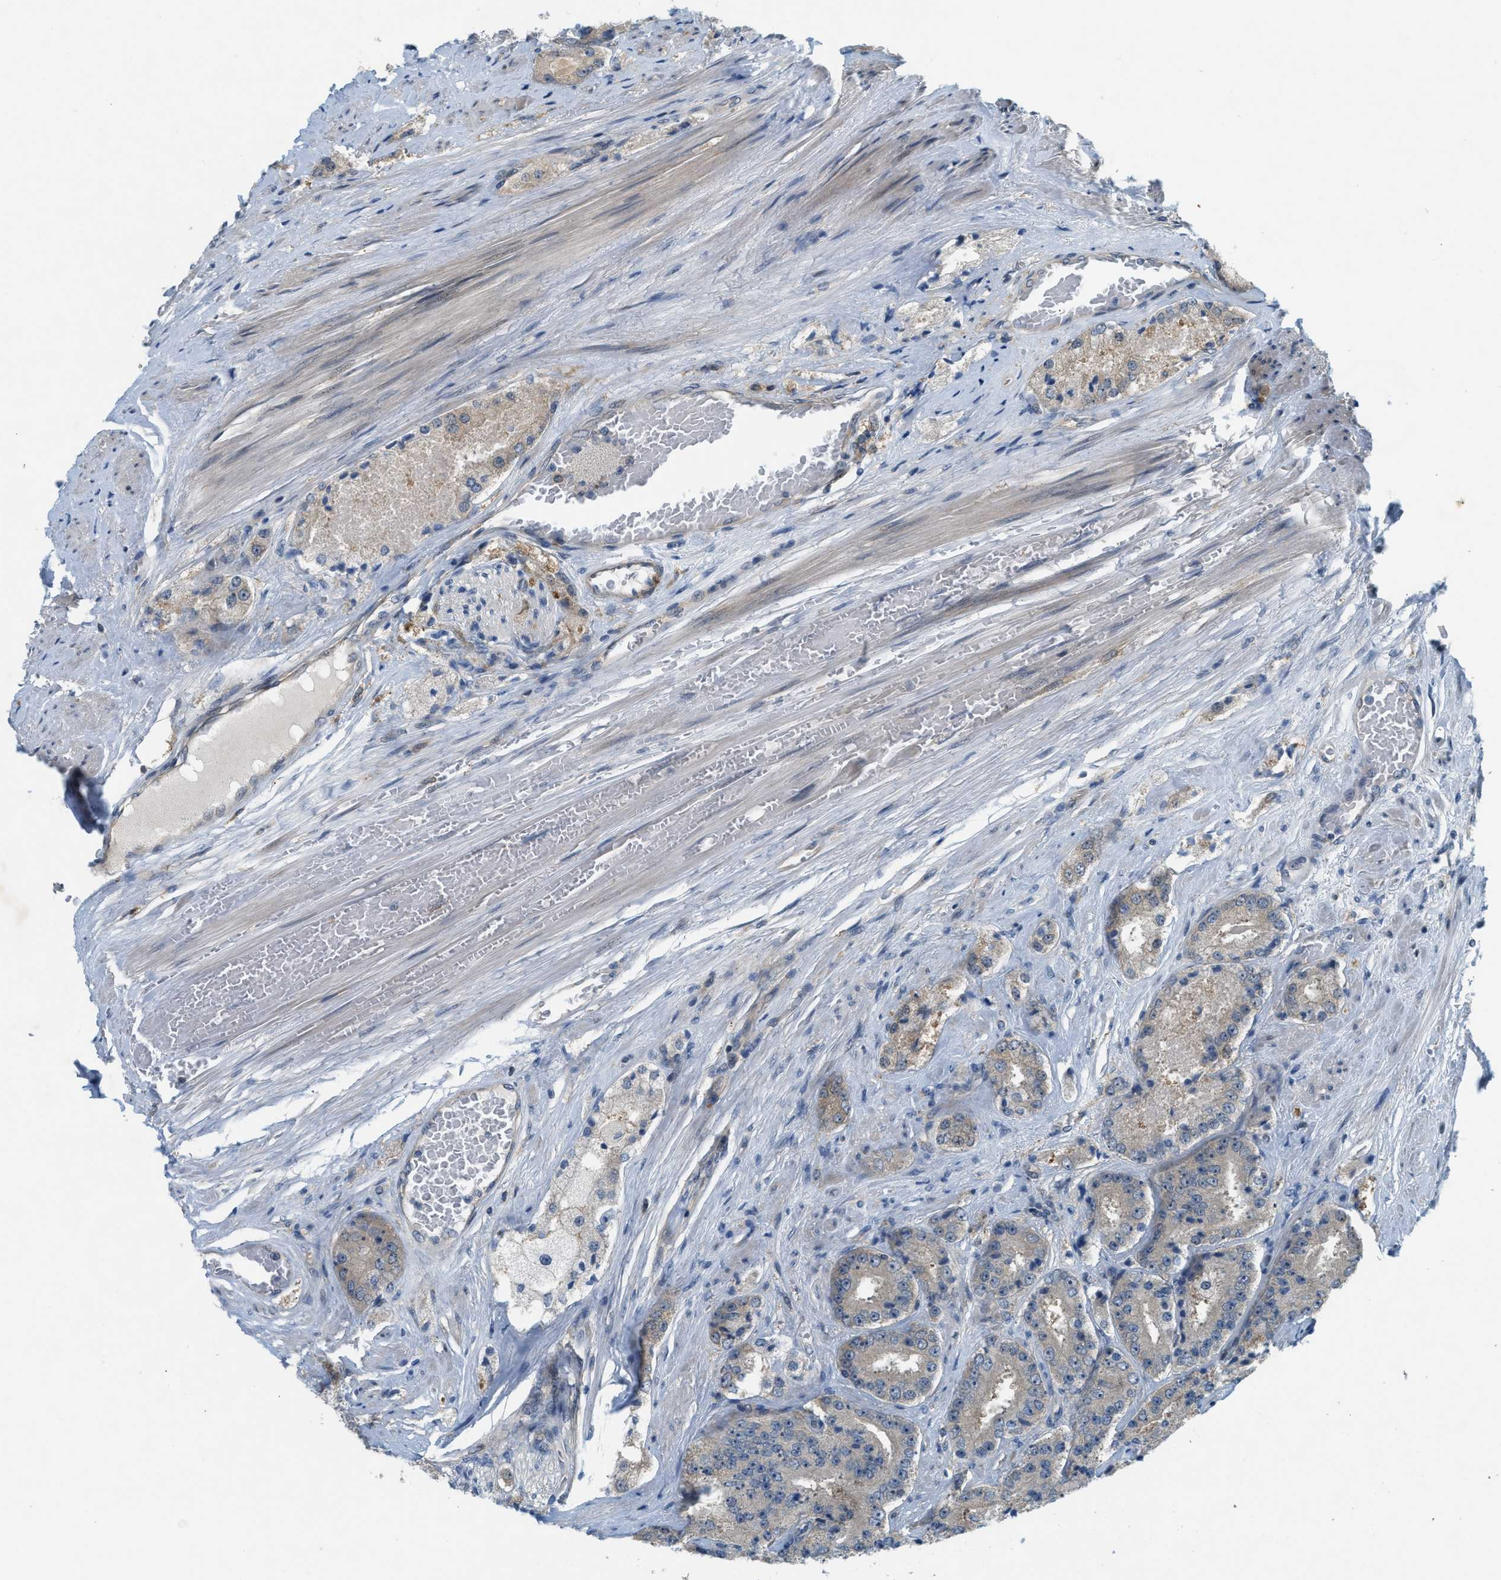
{"staining": {"intensity": "weak", "quantity": "<25%", "location": "cytoplasmic/membranous"}, "tissue": "prostate cancer", "cell_type": "Tumor cells", "image_type": "cancer", "snomed": [{"axis": "morphology", "description": "Adenocarcinoma, High grade"}, {"axis": "topography", "description": "Prostate"}], "caption": "A high-resolution histopathology image shows immunohistochemistry (IHC) staining of adenocarcinoma (high-grade) (prostate), which exhibits no significant staining in tumor cells.", "gene": "PDCL3", "patient": {"sex": "male", "age": 65}}